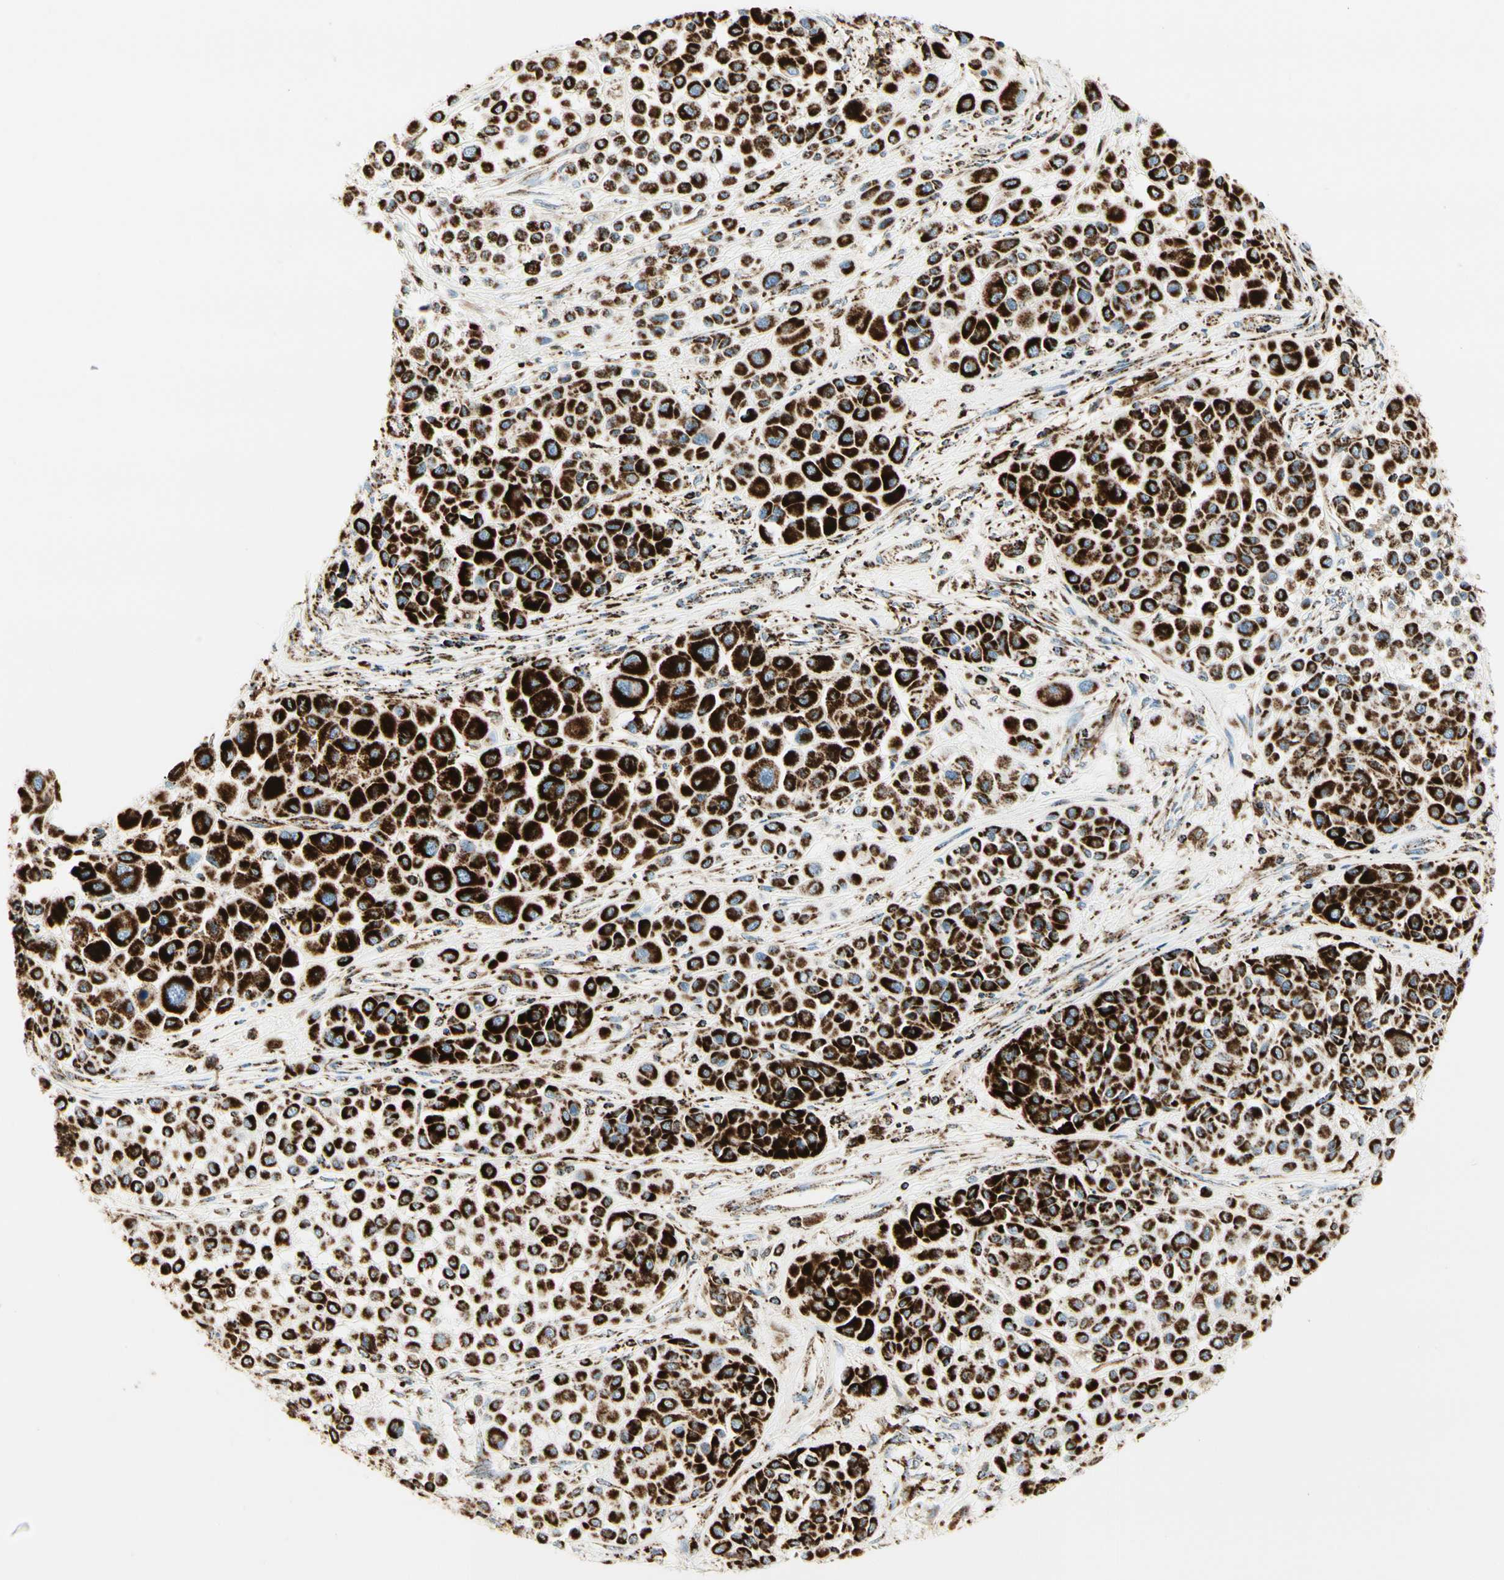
{"staining": {"intensity": "strong", "quantity": ">75%", "location": "cytoplasmic/membranous"}, "tissue": "melanoma", "cell_type": "Tumor cells", "image_type": "cancer", "snomed": [{"axis": "morphology", "description": "Malignant melanoma, Metastatic site"}, {"axis": "topography", "description": "Soft tissue"}], "caption": "Strong cytoplasmic/membranous staining for a protein is identified in approximately >75% of tumor cells of malignant melanoma (metastatic site) using immunohistochemistry.", "gene": "ME2", "patient": {"sex": "male", "age": 41}}